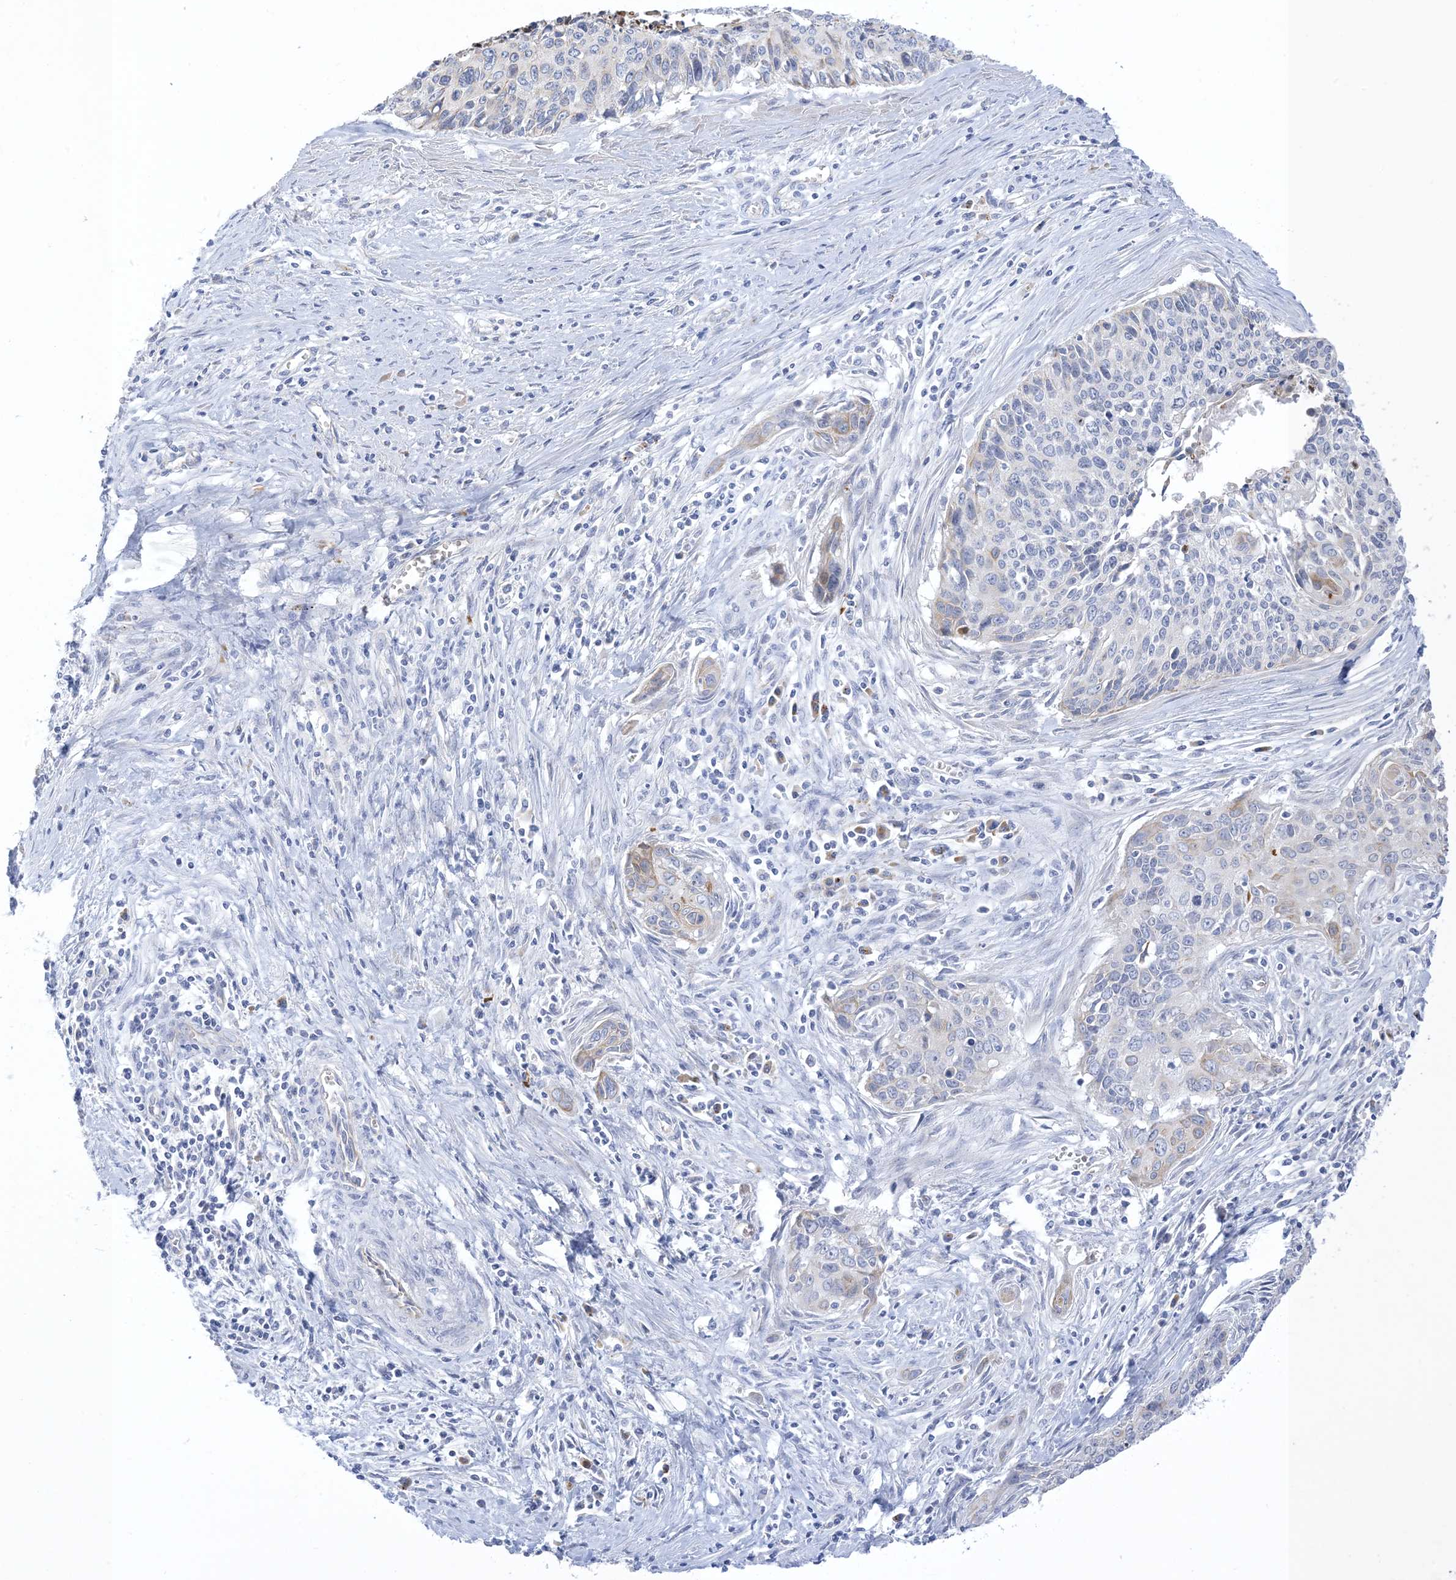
{"staining": {"intensity": "negative", "quantity": "none", "location": "none"}, "tissue": "cervical cancer", "cell_type": "Tumor cells", "image_type": "cancer", "snomed": [{"axis": "morphology", "description": "Squamous cell carcinoma, NOS"}, {"axis": "topography", "description": "Cervix"}], "caption": "IHC micrograph of human squamous cell carcinoma (cervical) stained for a protein (brown), which reveals no positivity in tumor cells.", "gene": "XIRP2", "patient": {"sex": "female", "age": 55}}